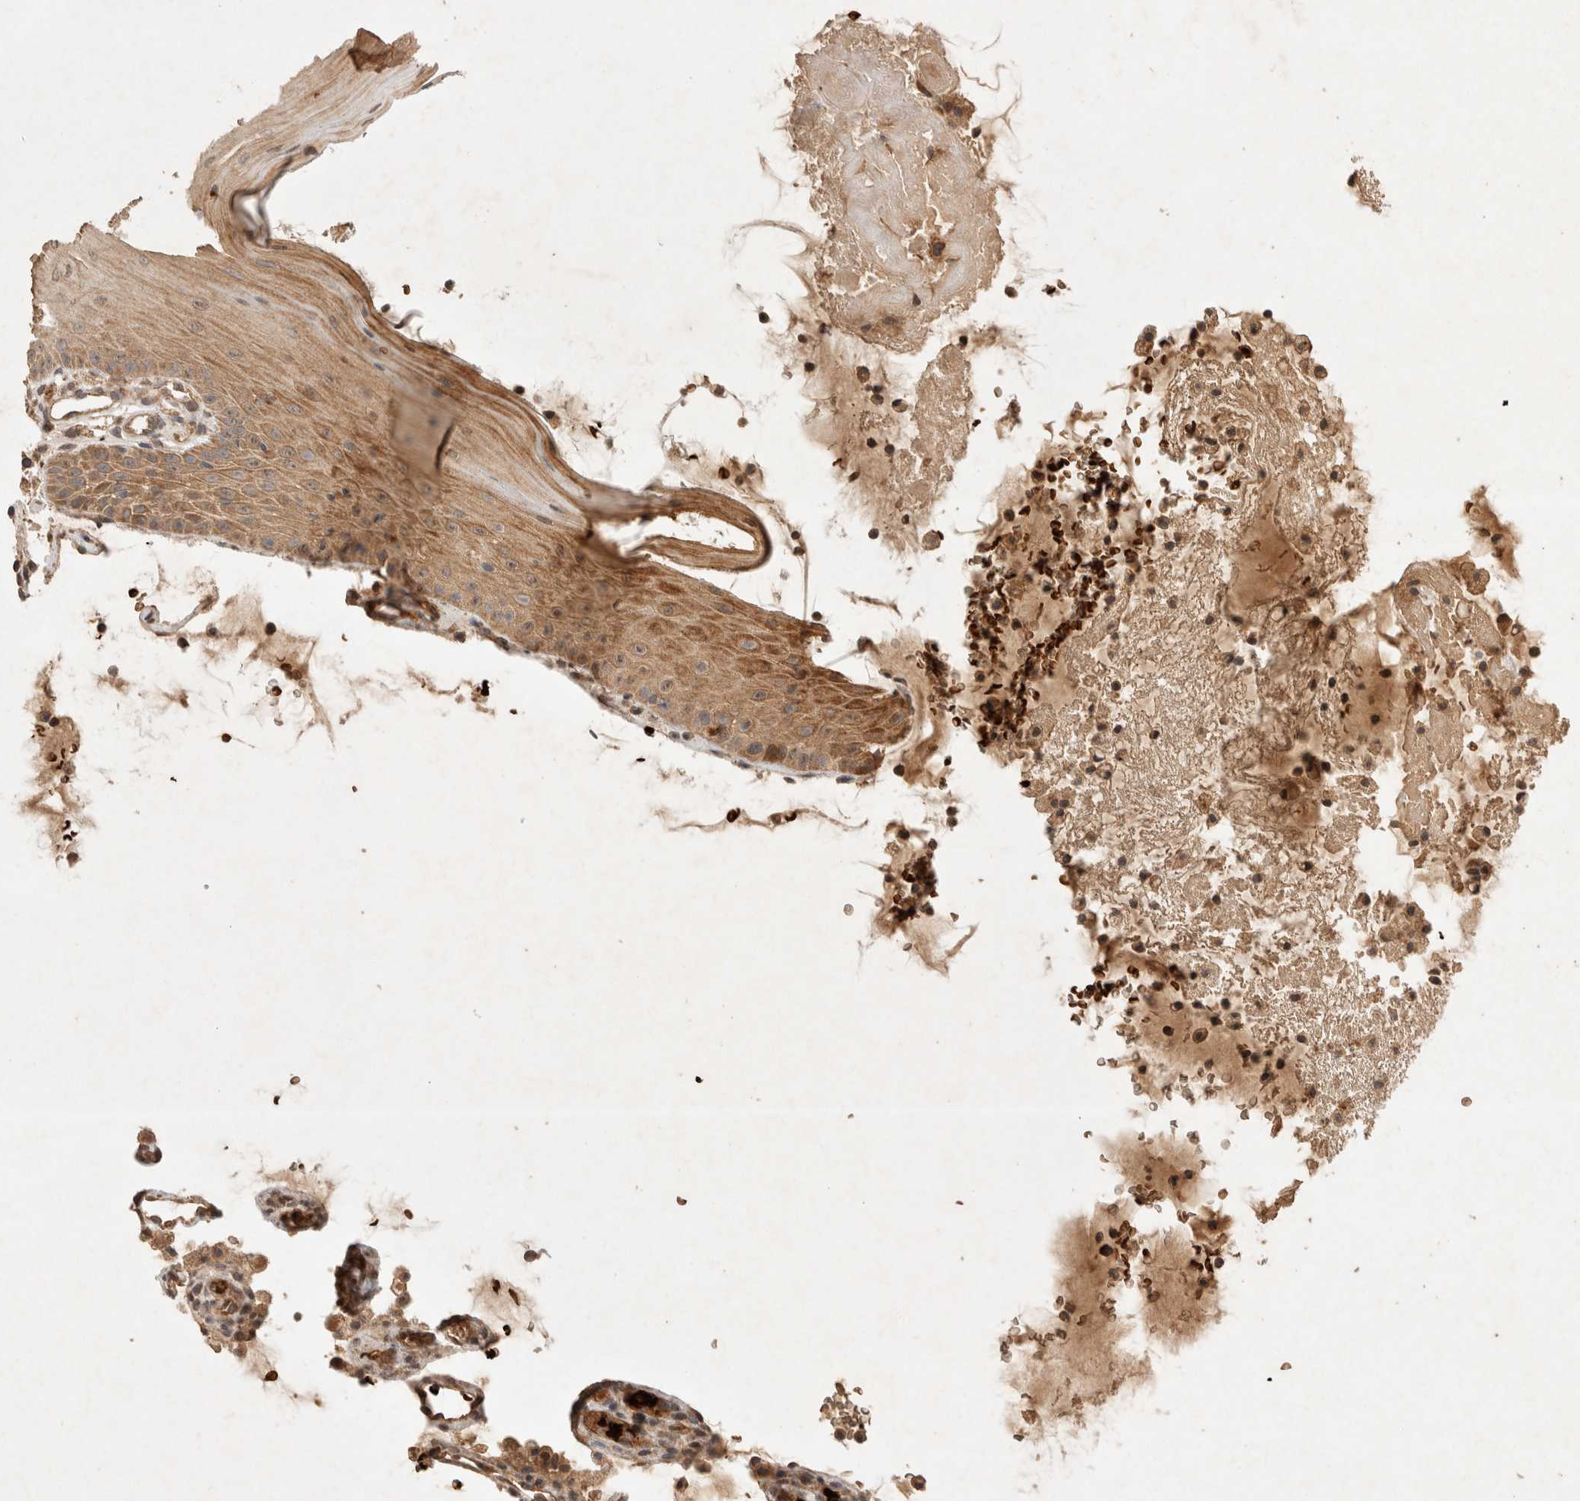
{"staining": {"intensity": "moderate", "quantity": ">75%", "location": "cytoplasmic/membranous,nuclear"}, "tissue": "oral mucosa", "cell_type": "Squamous epithelial cells", "image_type": "normal", "snomed": [{"axis": "morphology", "description": "Normal tissue, NOS"}, {"axis": "topography", "description": "Oral tissue"}], "caption": "DAB (3,3'-diaminobenzidine) immunohistochemical staining of normal oral mucosa reveals moderate cytoplasmic/membranous,nuclear protein staining in approximately >75% of squamous epithelial cells.", "gene": "FAM221A", "patient": {"sex": "male", "age": 13}}